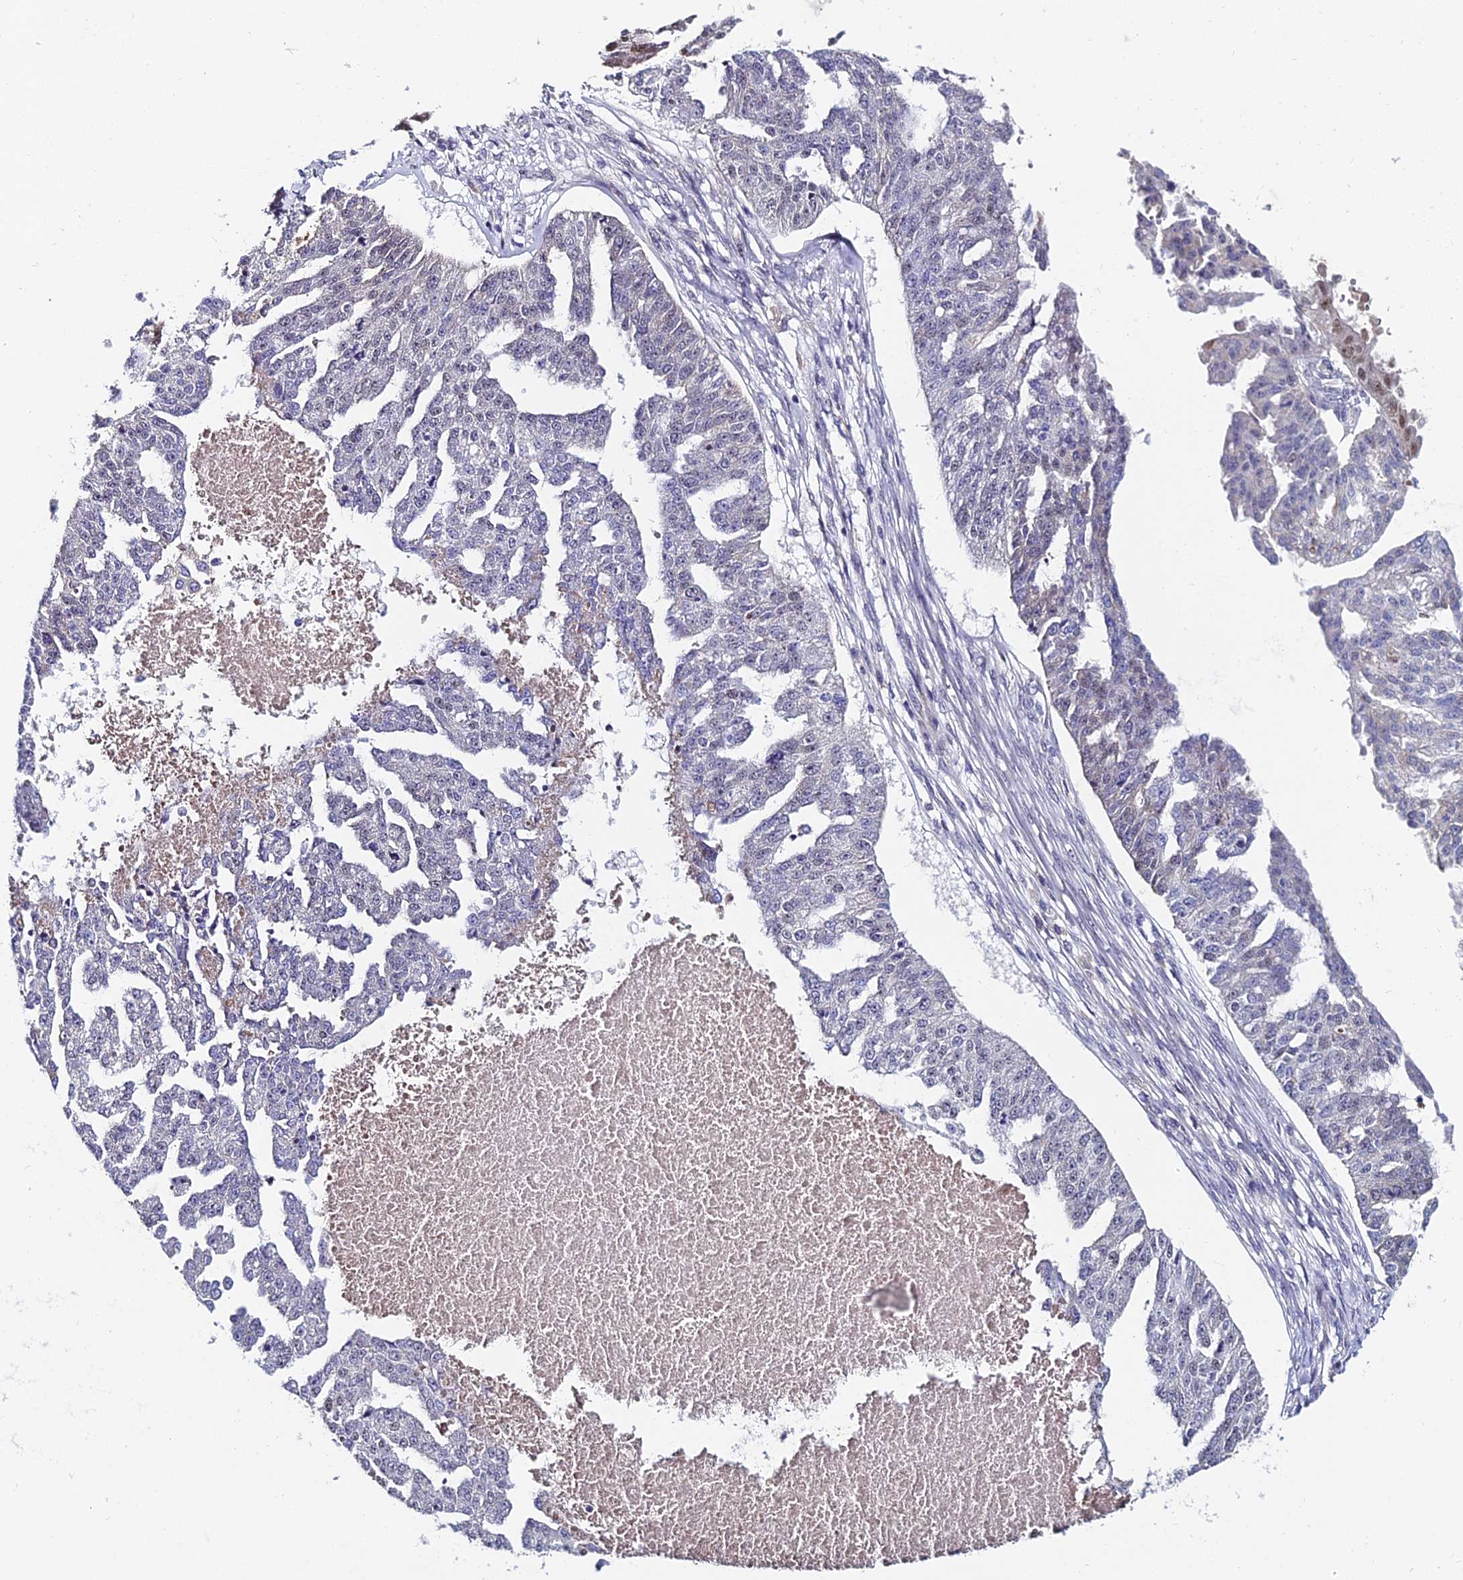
{"staining": {"intensity": "negative", "quantity": "none", "location": "none"}, "tissue": "ovarian cancer", "cell_type": "Tumor cells", "image_type": "cancer", "snomed": [{"axis": "morphology", "description": "Cystadenocarcinoma, serous, NOS"}, {"axis": "topography", "description": "Ovary"}], "caption": "This is a image of immunohistochemistry (IHC) staining of serous cystadenocarcinoma (ovarian), which shows no positivity in tumor cells.", "gene": "TRIM24", "patient": {"sex": "female", "age": 58}}